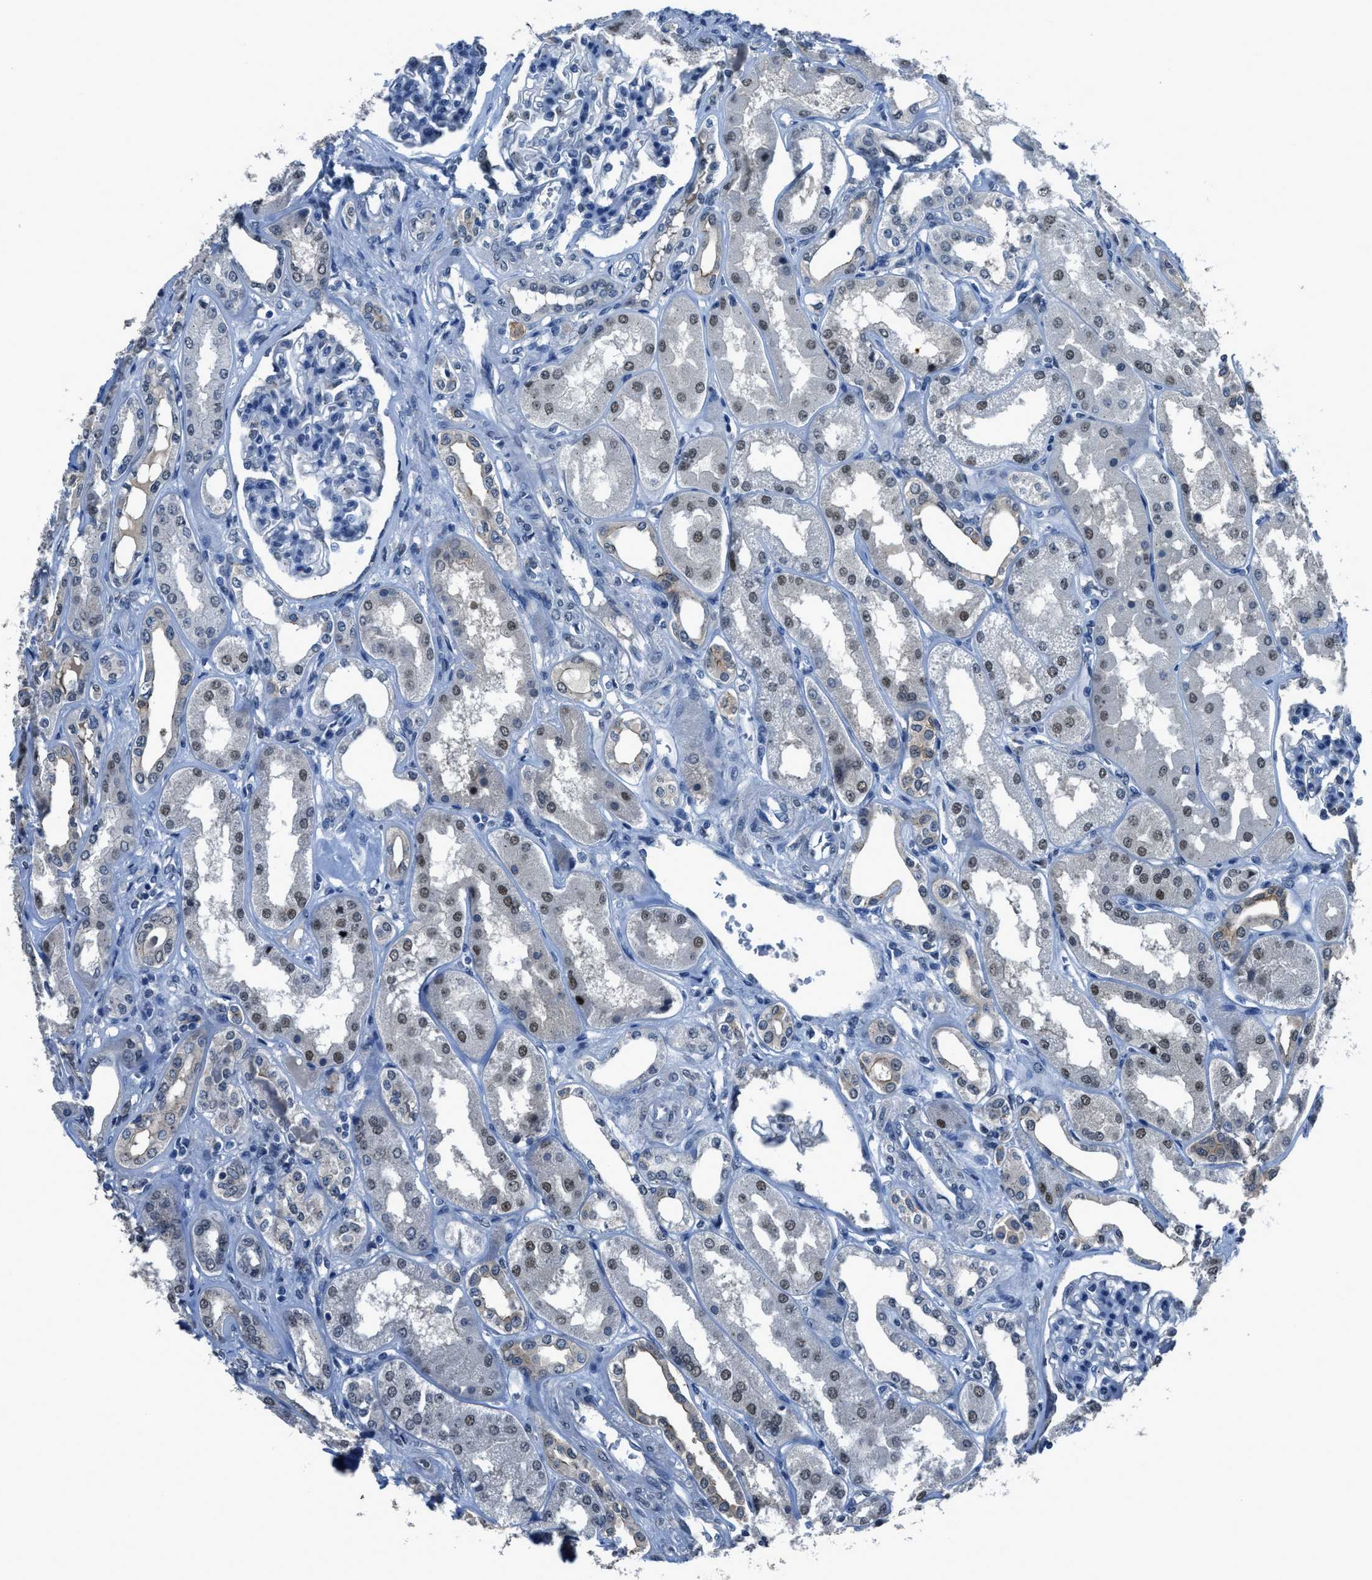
{"staining": {"intensity": "negative", "quantity": "none", "location": "none"}, "tissue": "kidney", "cell_type": "Cells in glomeruli", "image_type": "normal", "snomed": [{"axis": "morphology", "description": "Normal tissue, NOS"}, {"axis": "topography", "description": "Kidney"}], "caption": "DAB immunohistochemical staining of unremarkable human kidney reveals no significant staining in cells in glomeruli.", "gene": "DUSP19", "patient": {"sex": "female", "age": 56}}